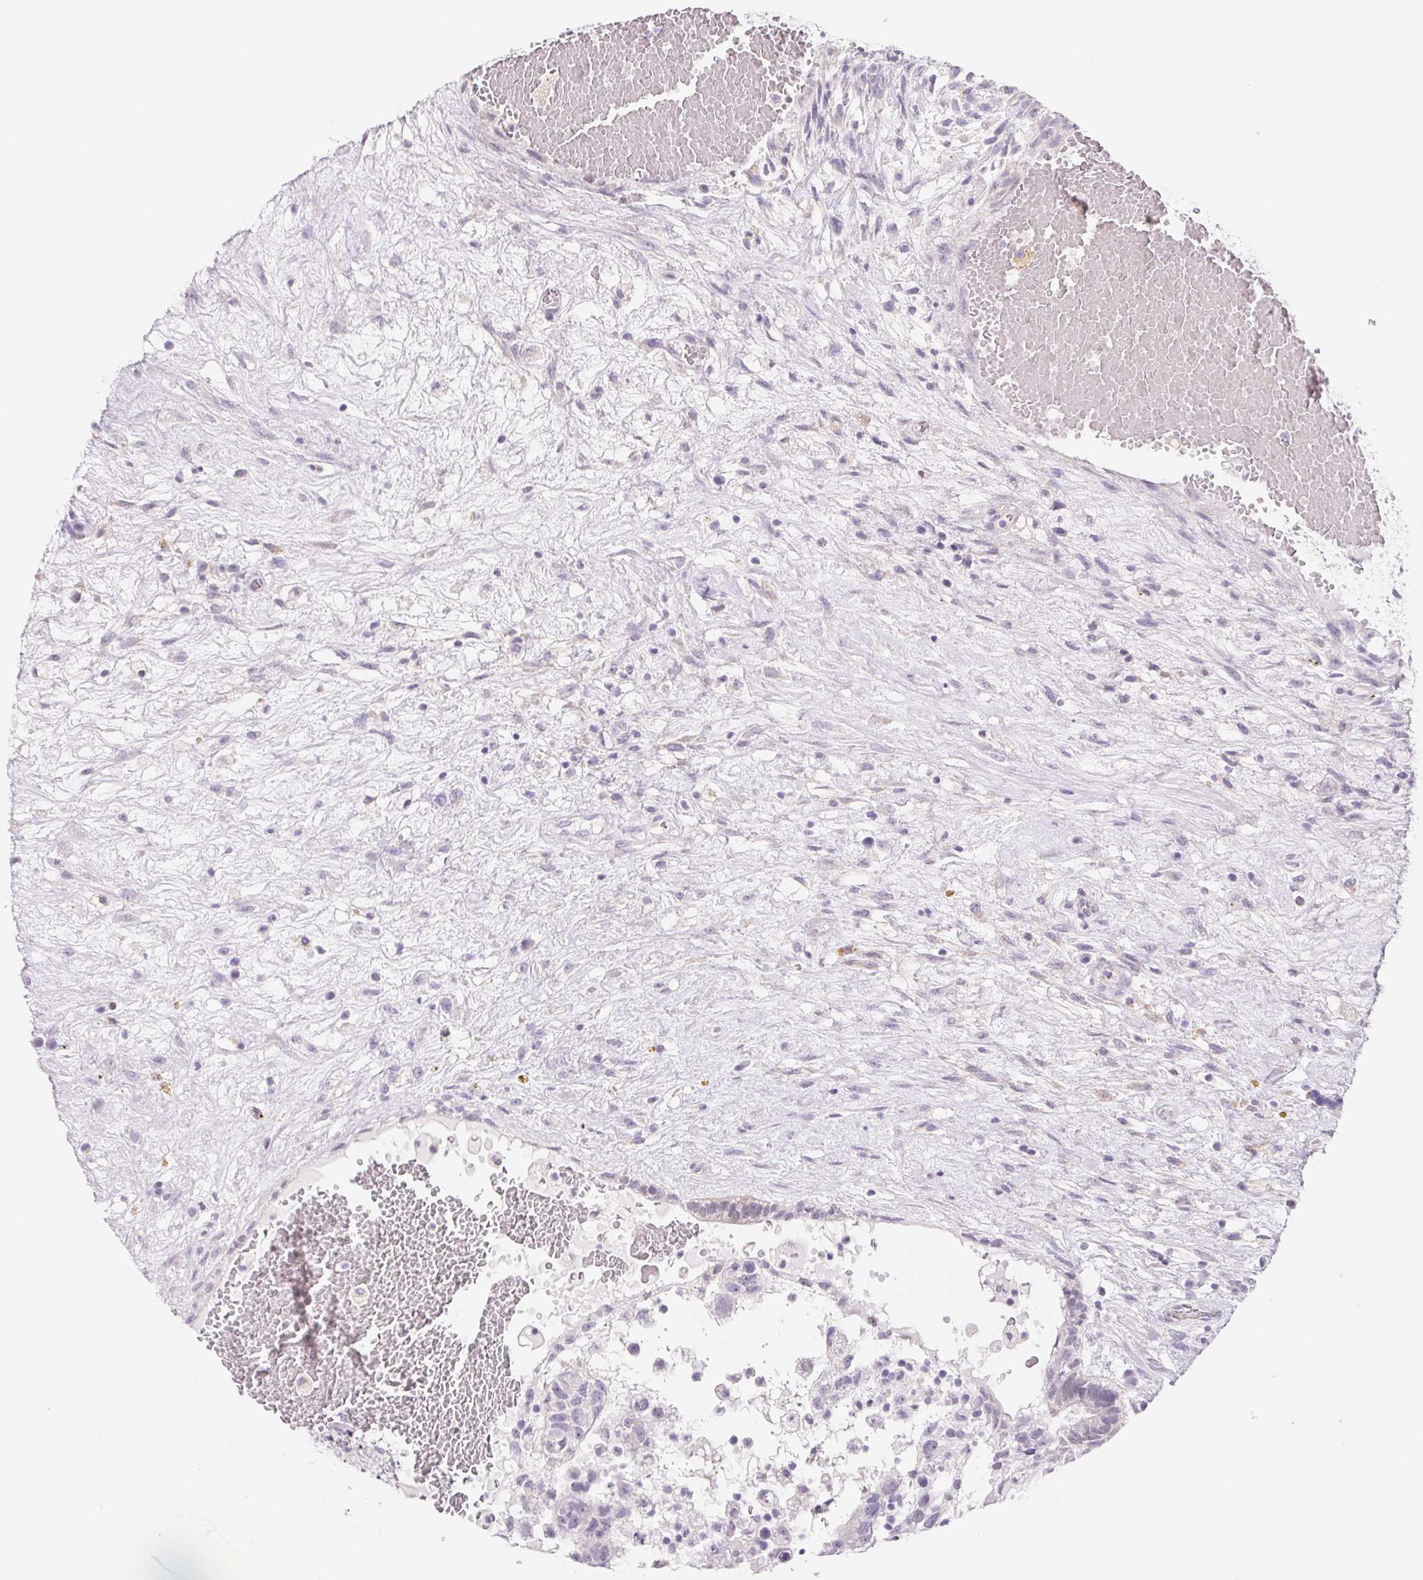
{"staining": {"intensity": "negative", "quantity": "none", "location": "none"}, "tissue": "testis cancer", "cell_type": "Tumor cells", "image_type": "cancer", "snomed": [{"axis": "morphology", "description": "Normal tissue, NOS"}, {"axis": "morphology", "description": "Carcinoma, Embryonal, NOS"}, {"axis": "topography", "description": "Testis"}], "caption": "This is a histopathology image of IHC staining of embryonal carcinoma (testis), which shows no positivity in tumor cells.", "gene": "CTNND2", "patient": {"sex": "male", "age": 32}}